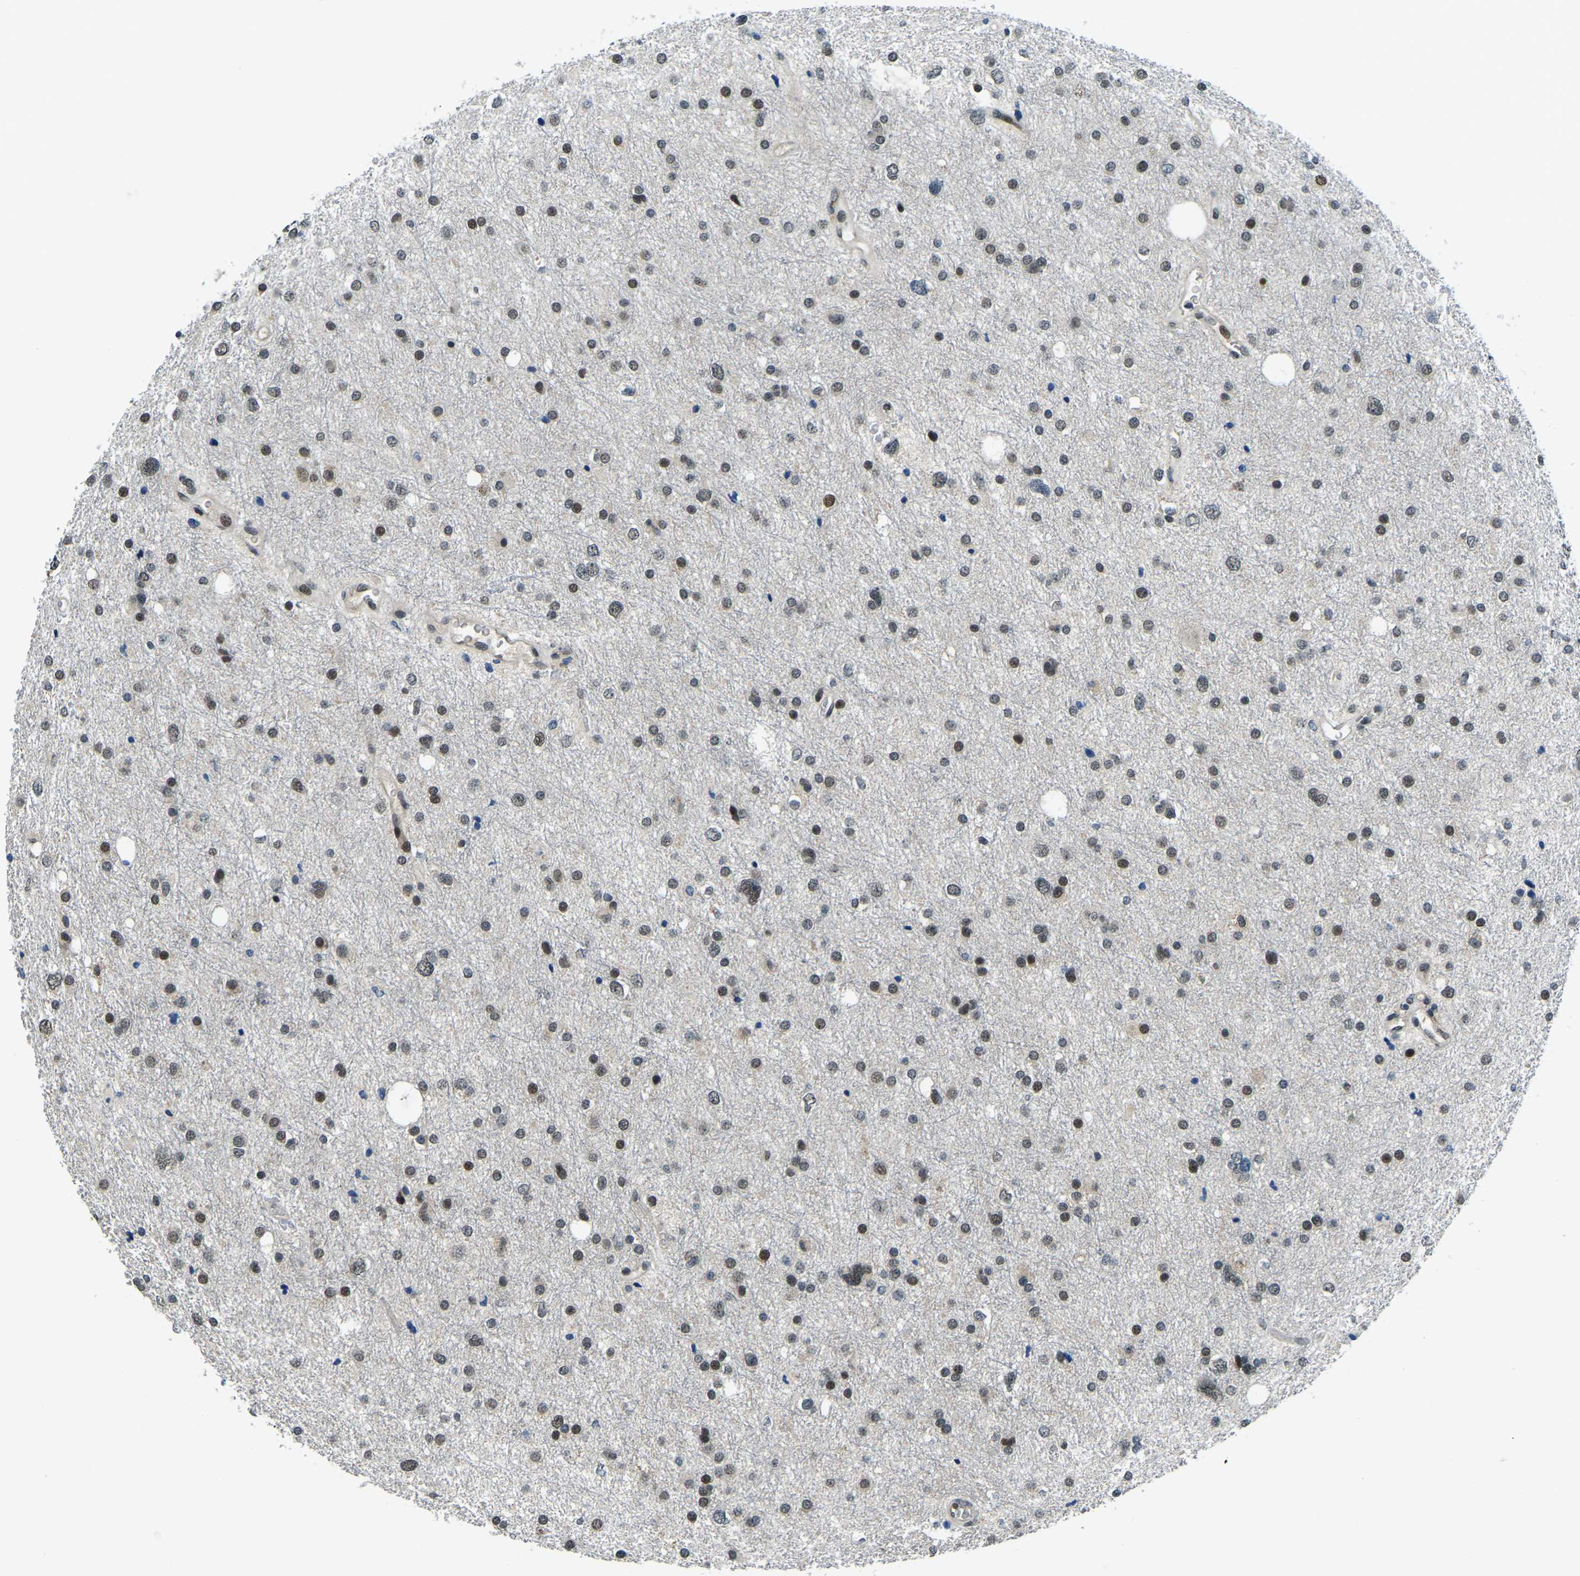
{"staining": {"intensity": "strong", "quantity": "25%-75%", "location": "nuclear"}, "tissue": "glioma", "cell_type": "Tumor cells", "image_type": "cancer", "snomed": [{"axis": "morphology", "description": "Glioma, malignant, Low grade"}, {"axis": "topography", "description": "Brain"}], "caption": "Malignant glioma (low-grade) stained for a protein (brown) exhibits strong nuclear positive staining in approximately 25%-75% of tumor cells.", "gene": "ING2", "patient": {"sex": "female", "age": 37}}